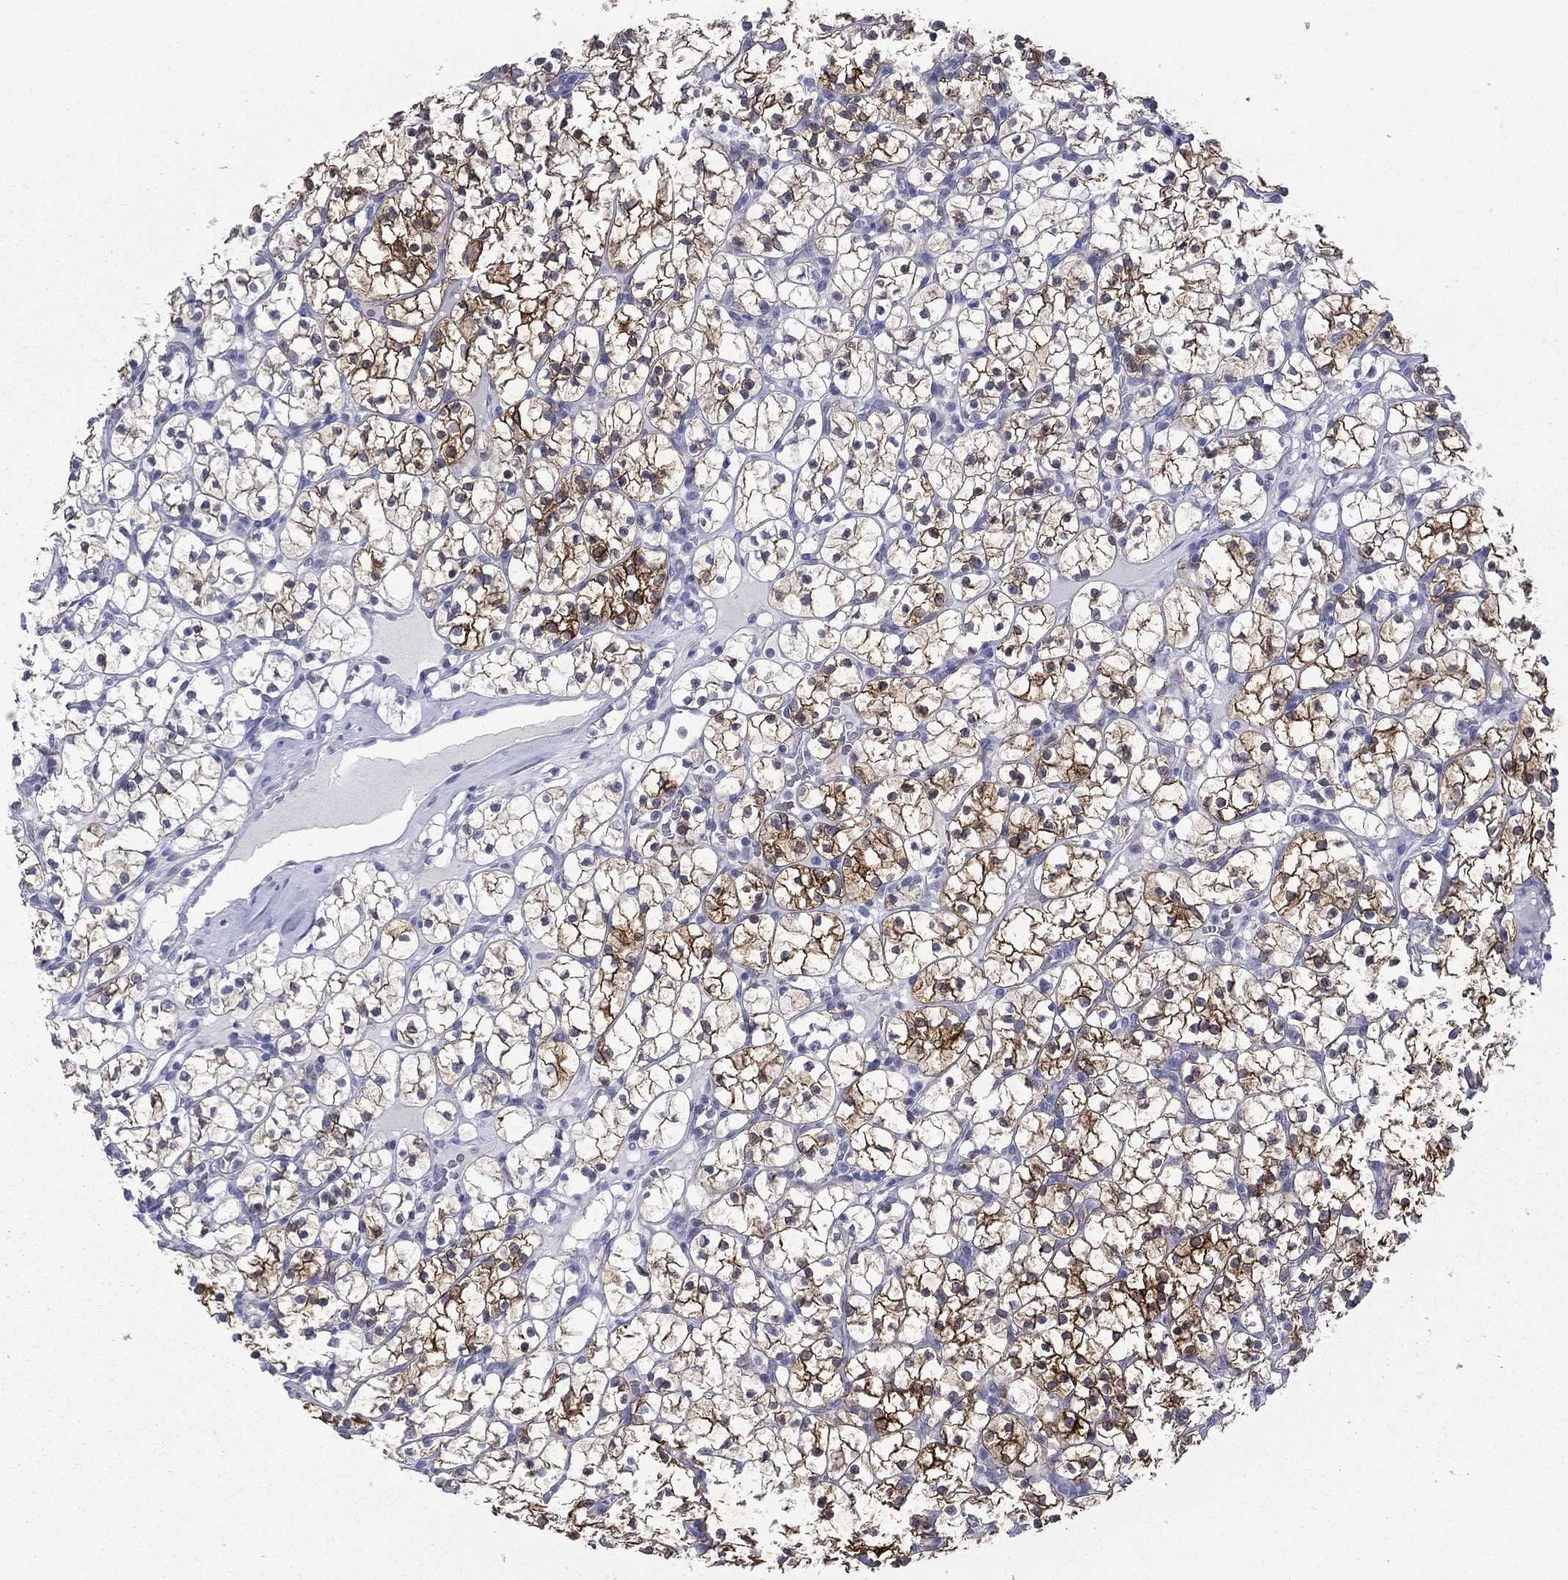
{"staining": {"intensity": "strong", "quantity": ">75%", "location": "cytoplasmic/membranous"}, "tissue": "renal cancer", "cell_type": "Tumor cells", "image_type": "cancer", "snomed": [{"axis": "morphology", "description": "Adenocarcinoma, NOS"}, {"axis": "topography", "description": "Kidney"}], "caption": "There is high levels of strong cytoplasmic/membranous staining in tumor cells of renal cancer, as demonstrated by immunohistochemical staining (brown color).", "gene": "CES2", "patient": {"sex": "female", "age": 89}}